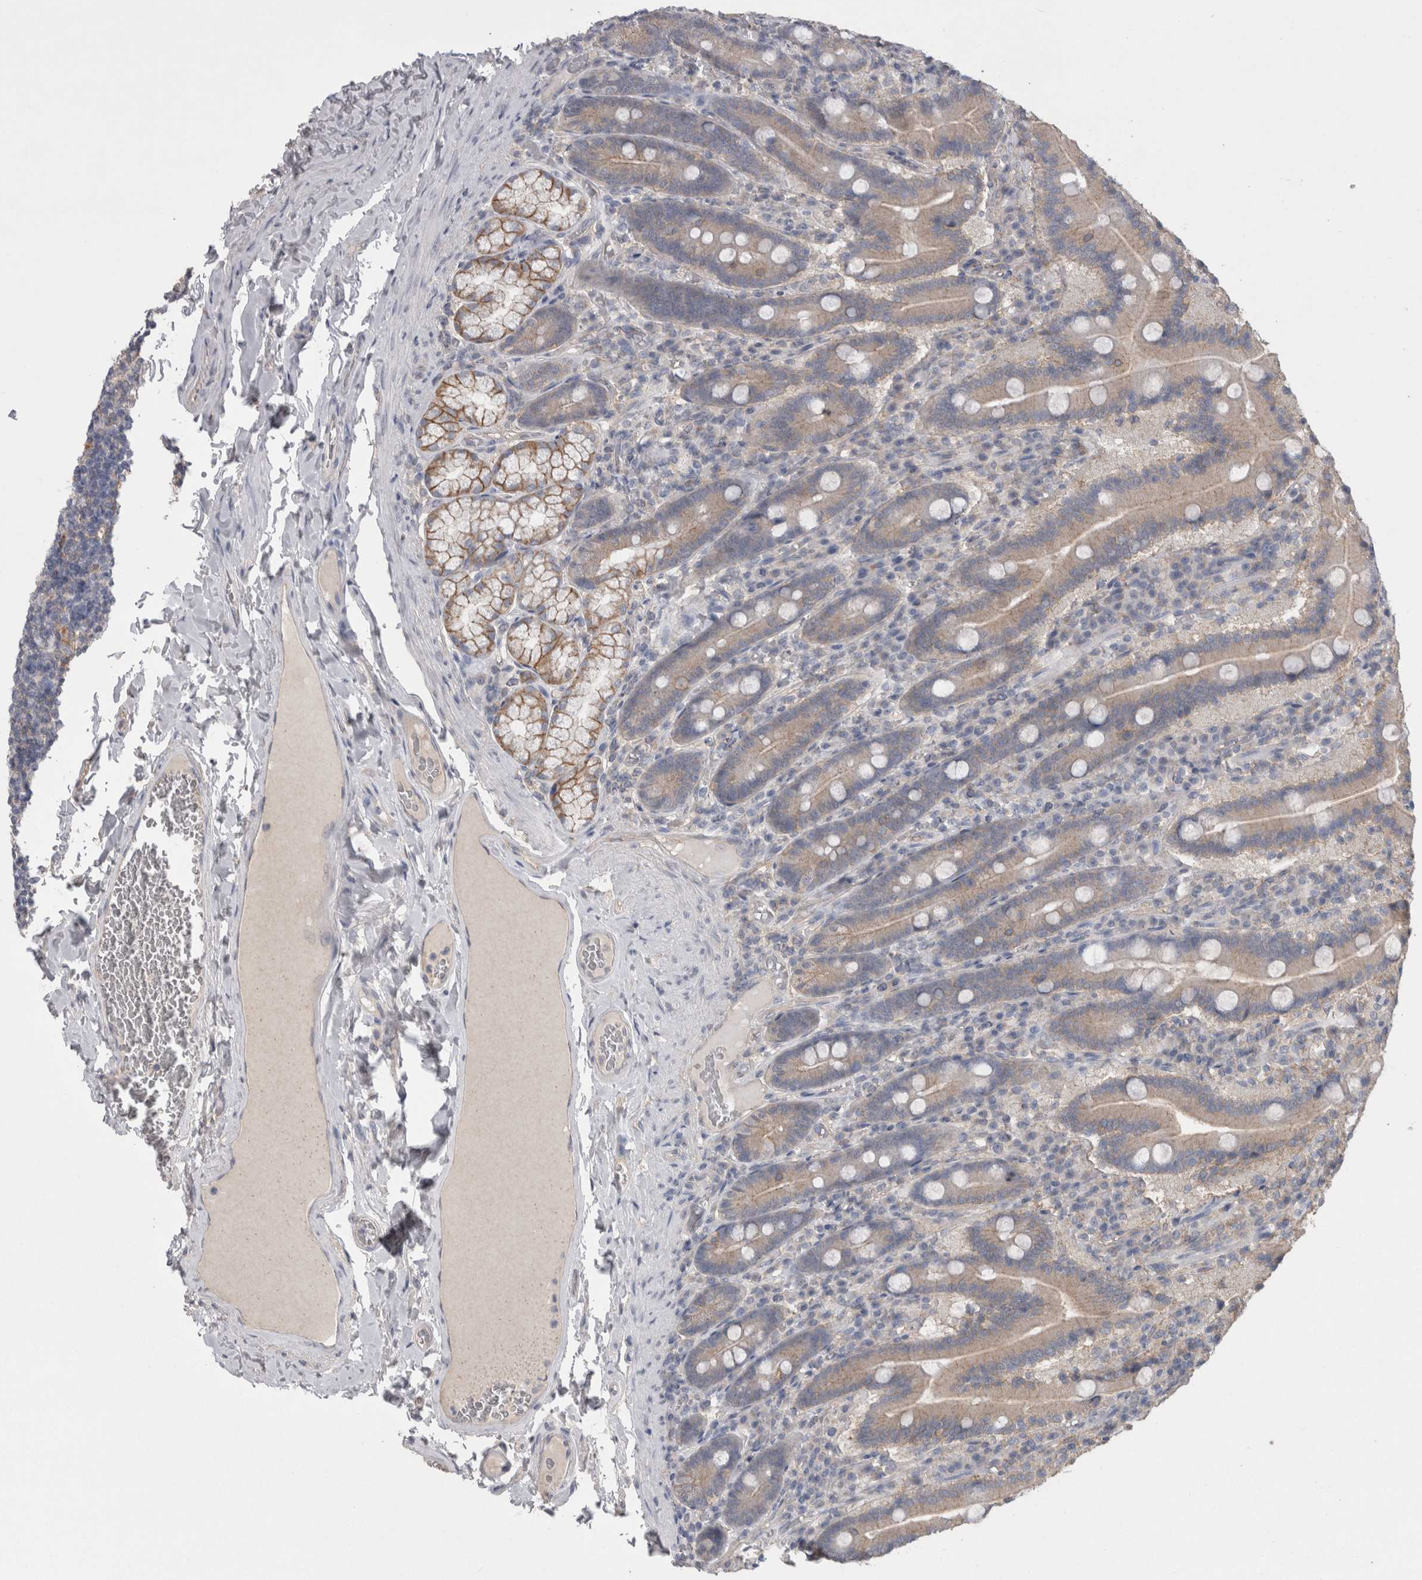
{"staining": {"intensity": "moderate", "quantity": ">75%", "location": "cytoplasmic/membranous"}, "tissue": "duodenum", "cell_type": "Glandular cells", "image_type": "normal", "snomed": [{"axis": "morphology", "description": "Normal tissue, NOS"}, {"axis": "topography", "description": "Duodenum"}], "caption": "Glandular cells show medium levels of moderate cytoplasmic/membranous staining in about >75% of cells in unremarkable human duodenum.", "gene": "NECTIN2", "patient": {"sex": "female", "age": 62}}